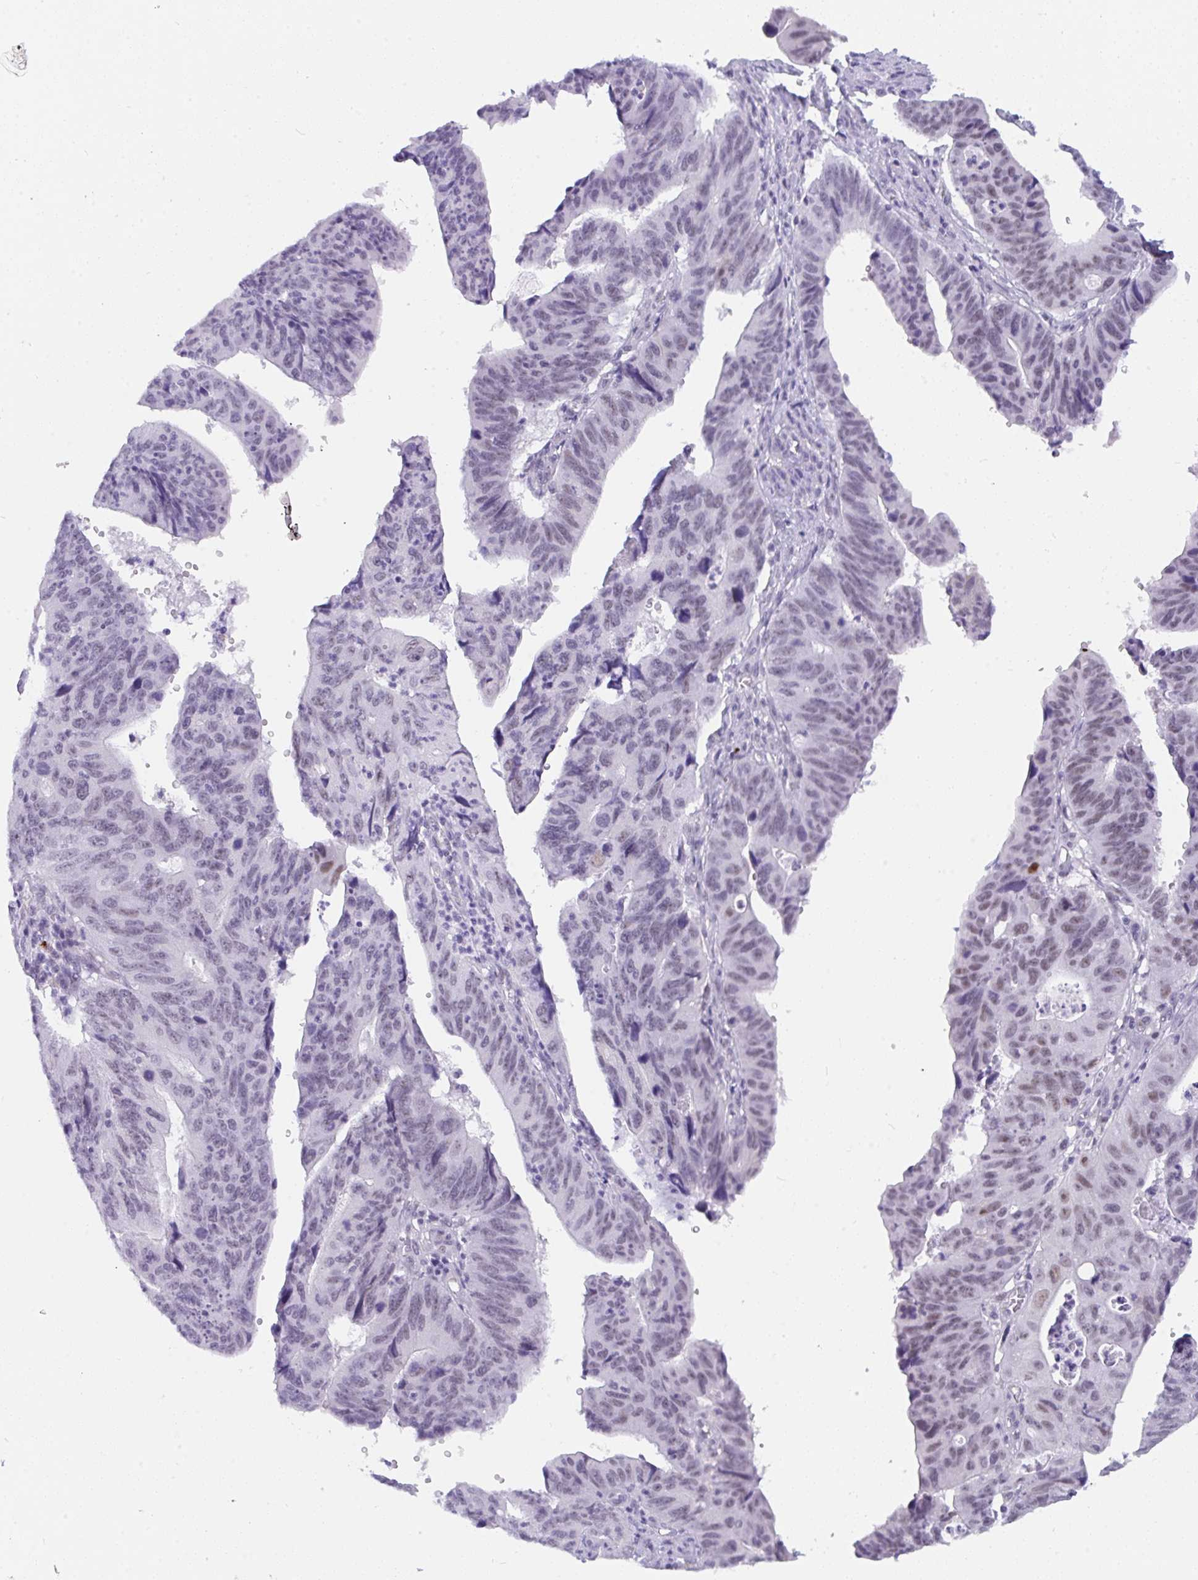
{"staining": {"intensity": "weak", "quantity": "<25%", "location": "nuclear"}, "tissue": "stomach cancer", "cell_type": "Tumor cells", "image_type": "cancer", "snomed": [{"axis": "morphology", "description": "Adenocarcinoma, NOS"}, {"axis": "topography", "description": "Stomach"}], "caption": "DAB immunohistochemical staining of human stomach adenocarcinoma exhibits no significant positivity in tumor cells.", "gene": "CDK13", "patient": {"sex": "male", "age": 59}}